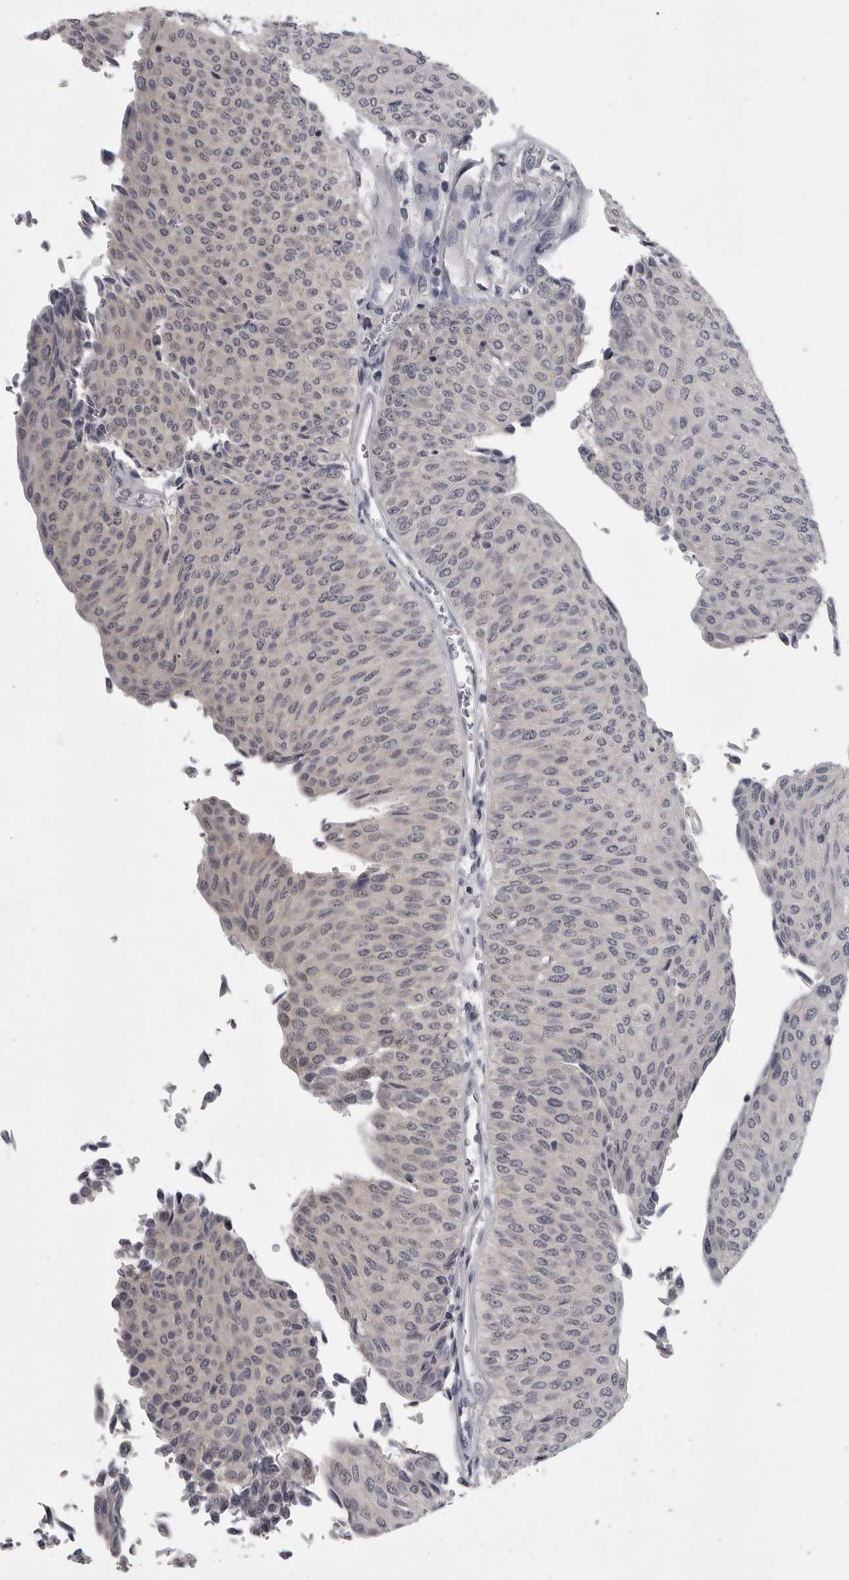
{"staining": {"intensity": "negative", "quantity": "none", "location": "none"}, "tissue": "urothelial cancer", "cell_type": "Tumor cells", "image_type": "cancer", "snomed": [{"axis": "morphology", "description": "Urothelial carcinoma, Low grade"}, {"axis": "topography", "description": "Urinary bladder"}], "caption": "Urothelial carcinoma (low-grade) was stained to show a protein in brown. There is no significant staining in tumor cells.", "gene": "MRTO4", "patient": {"sex": "male", "age": 78}}